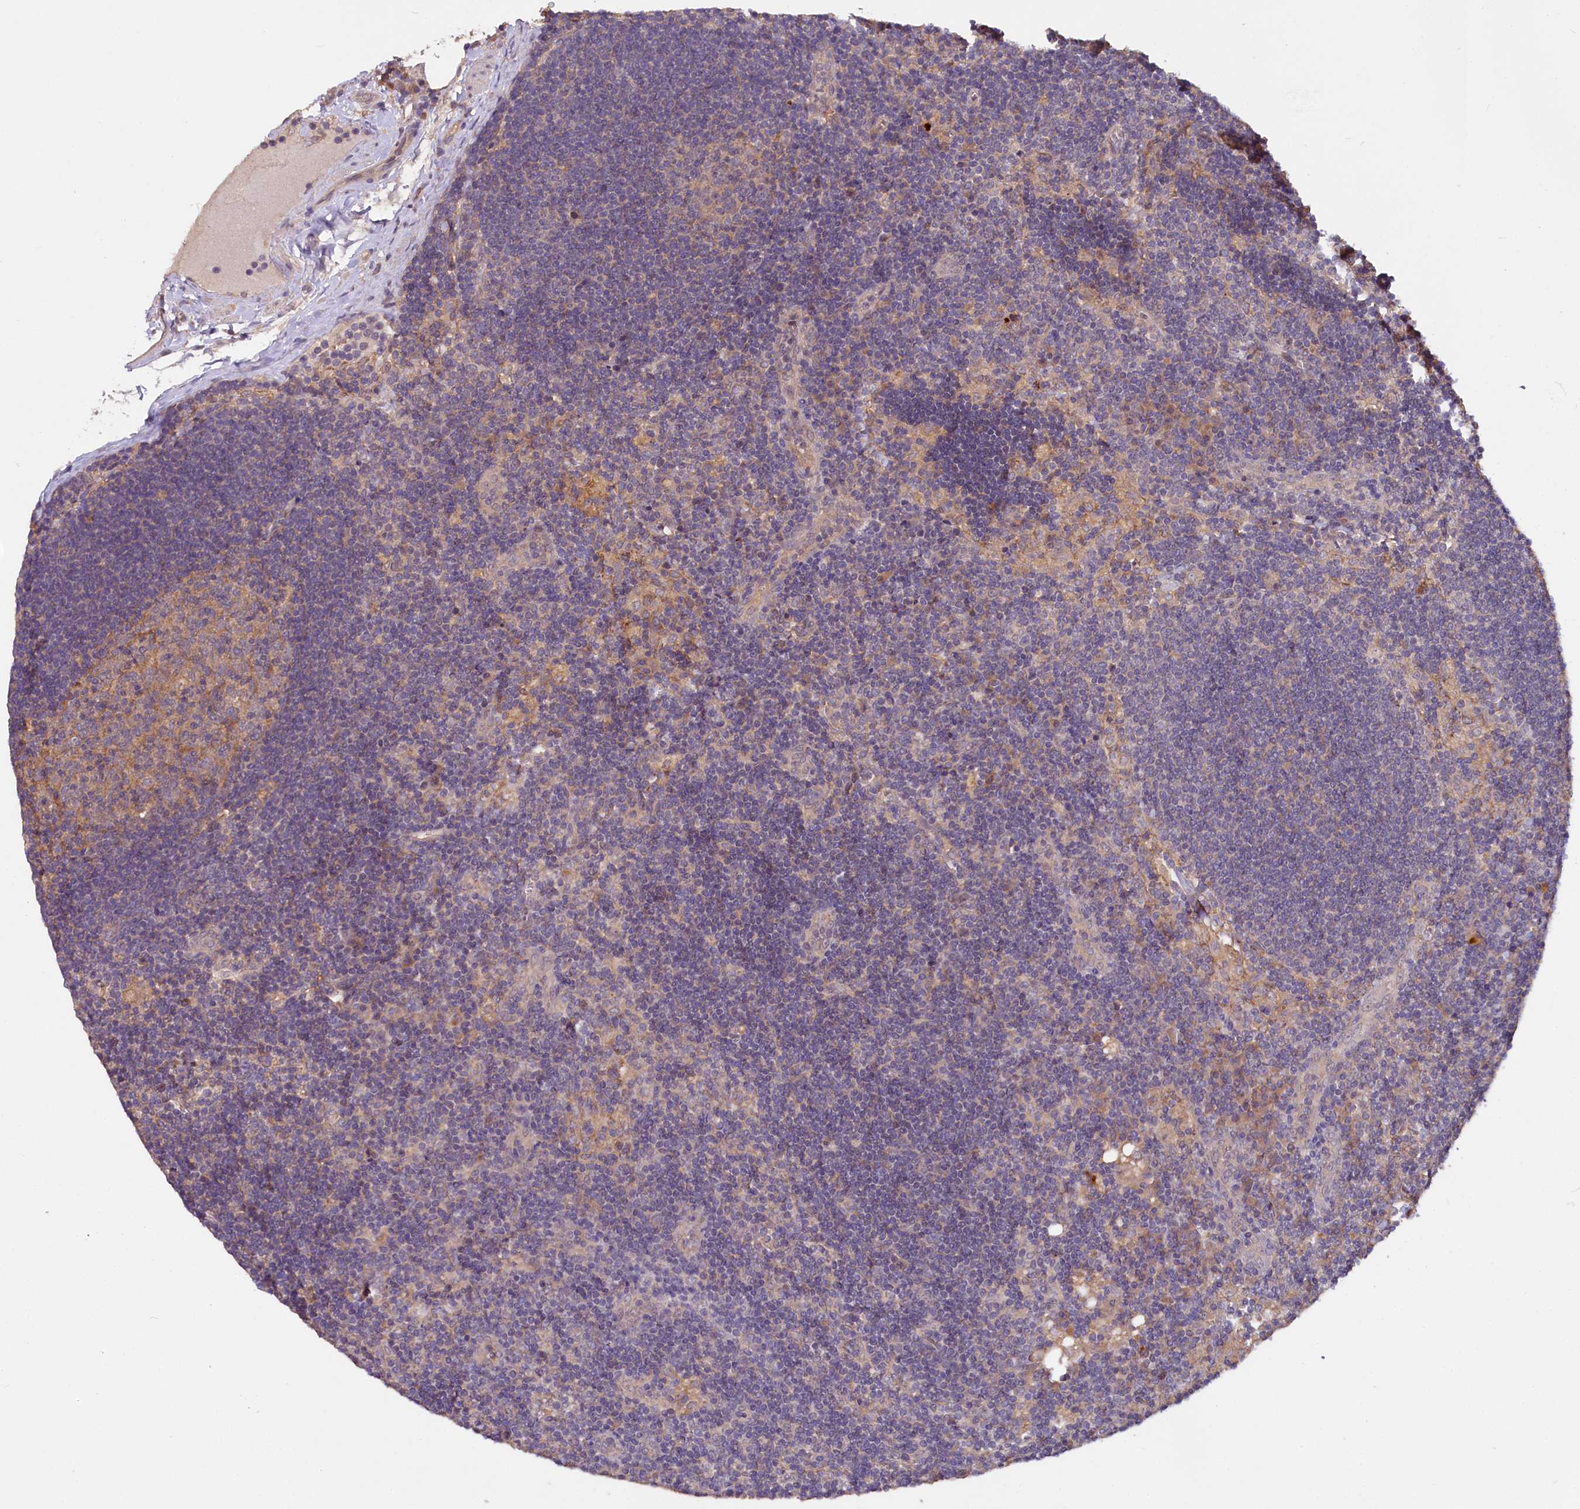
{"staining": {"intensity": "negative", "quantity": "none", "location": "none"}, "tissue": "lymph node", "cell_type": "Germinal center cells", "image_type": "normal", "snomed": [{"axis": "morphology", "description": "Normal tissue, NOS"}, {"axis": "topography", "description": "Lymph node"}], "caption": "Germinal center cells are negative for protein expression in benign human lymph node.", "gene": "ETFBKMT", "patient": {"sex": "male", "age": 24}}